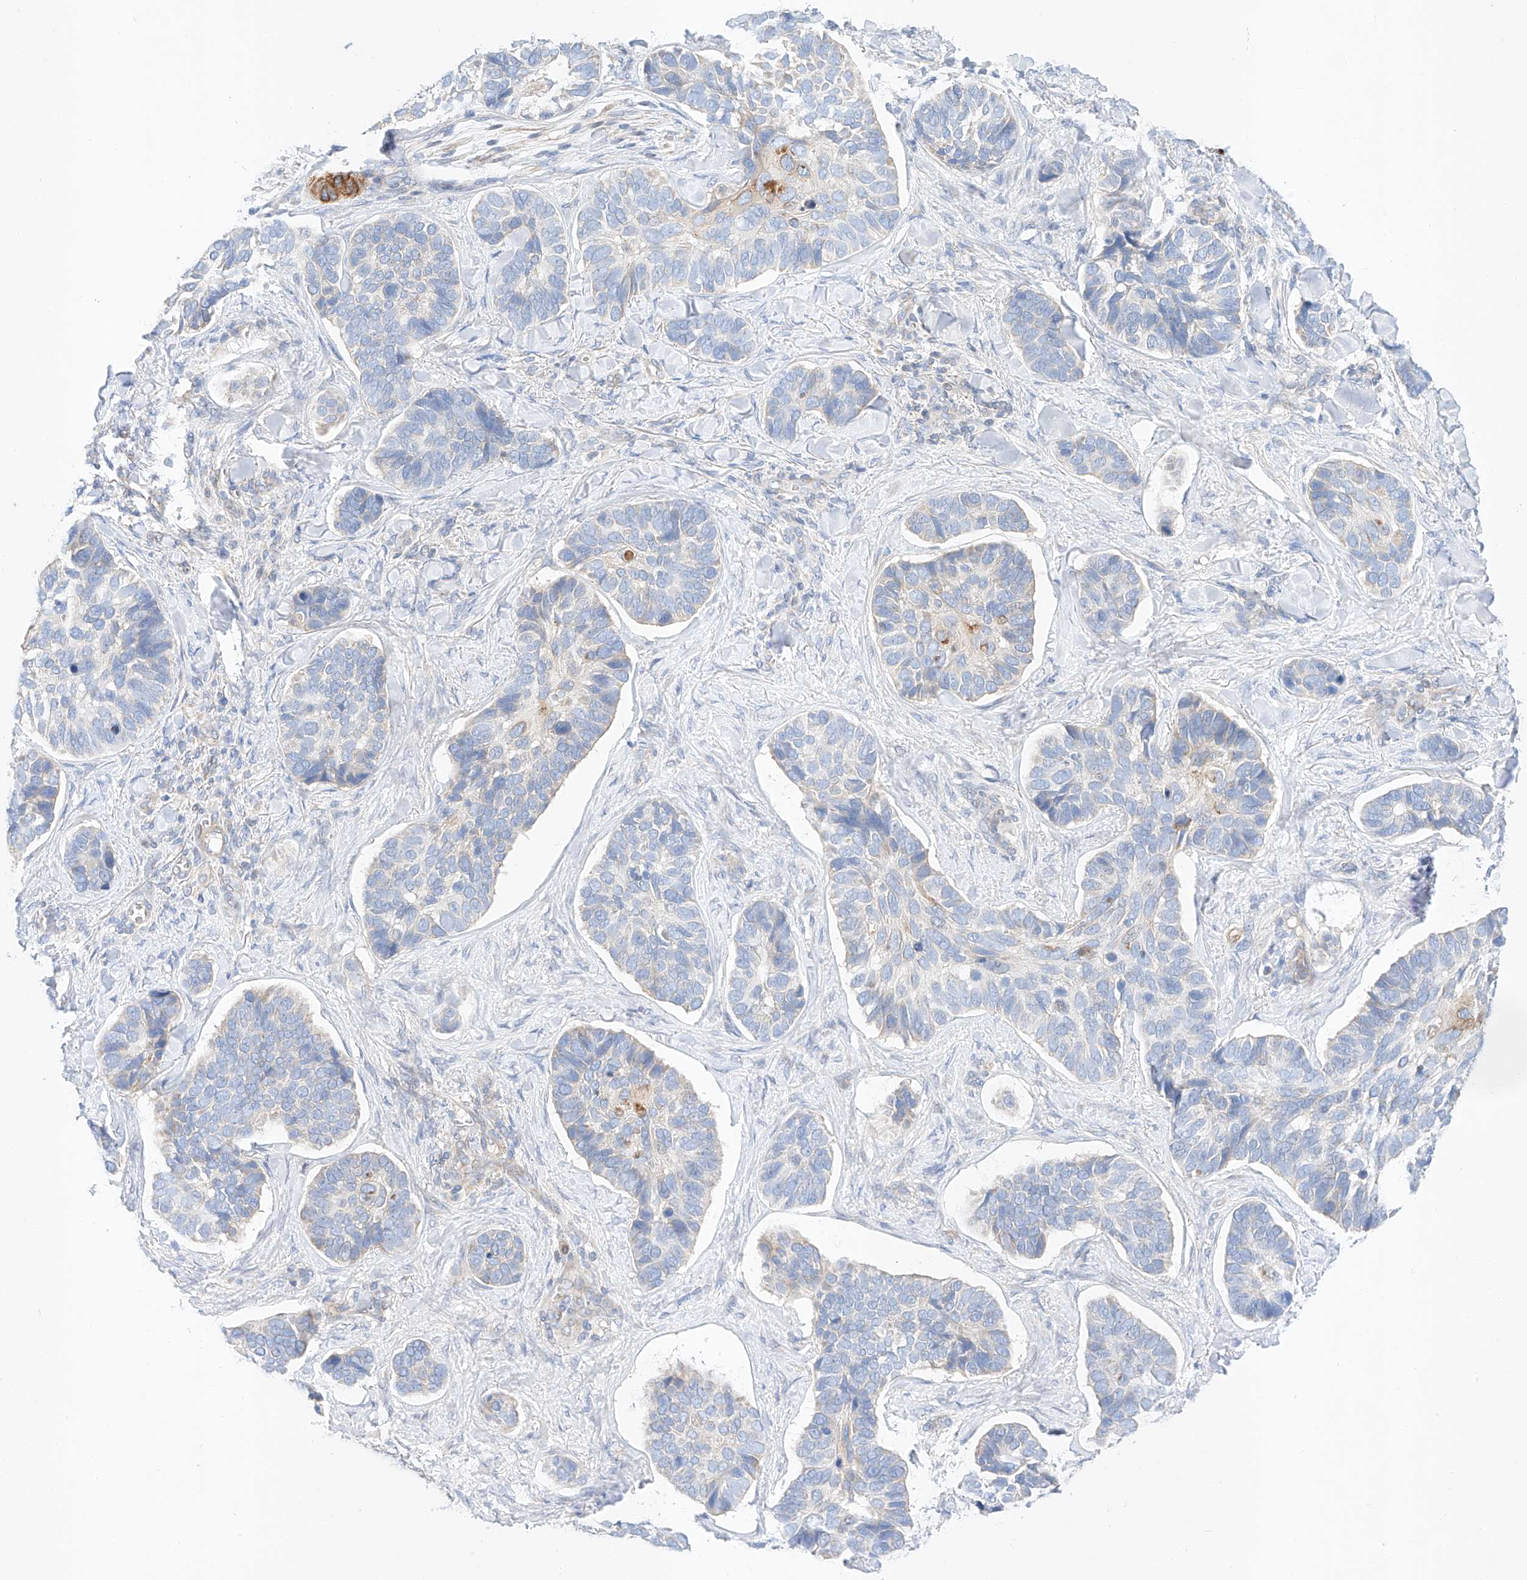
{"staining": {"intensity": "weak", "quantity": "<25%", "location": "cytoplasmic/membranous"}, "tissue": "skin cancer", "cell_type": "Tumor cells", "image_type": "cancer", "snomed": [{"axis": "morphology", "description": "Basal cell carcinoma"}, {"axis": "topography", "description": "Skin"}], "caption": "Basal cell carcinoma (skin) stained for a protein using IHC displays no expression tumor cells.", "gene": "C6orf118", "patient": {"sex": "male", "age": 62}}